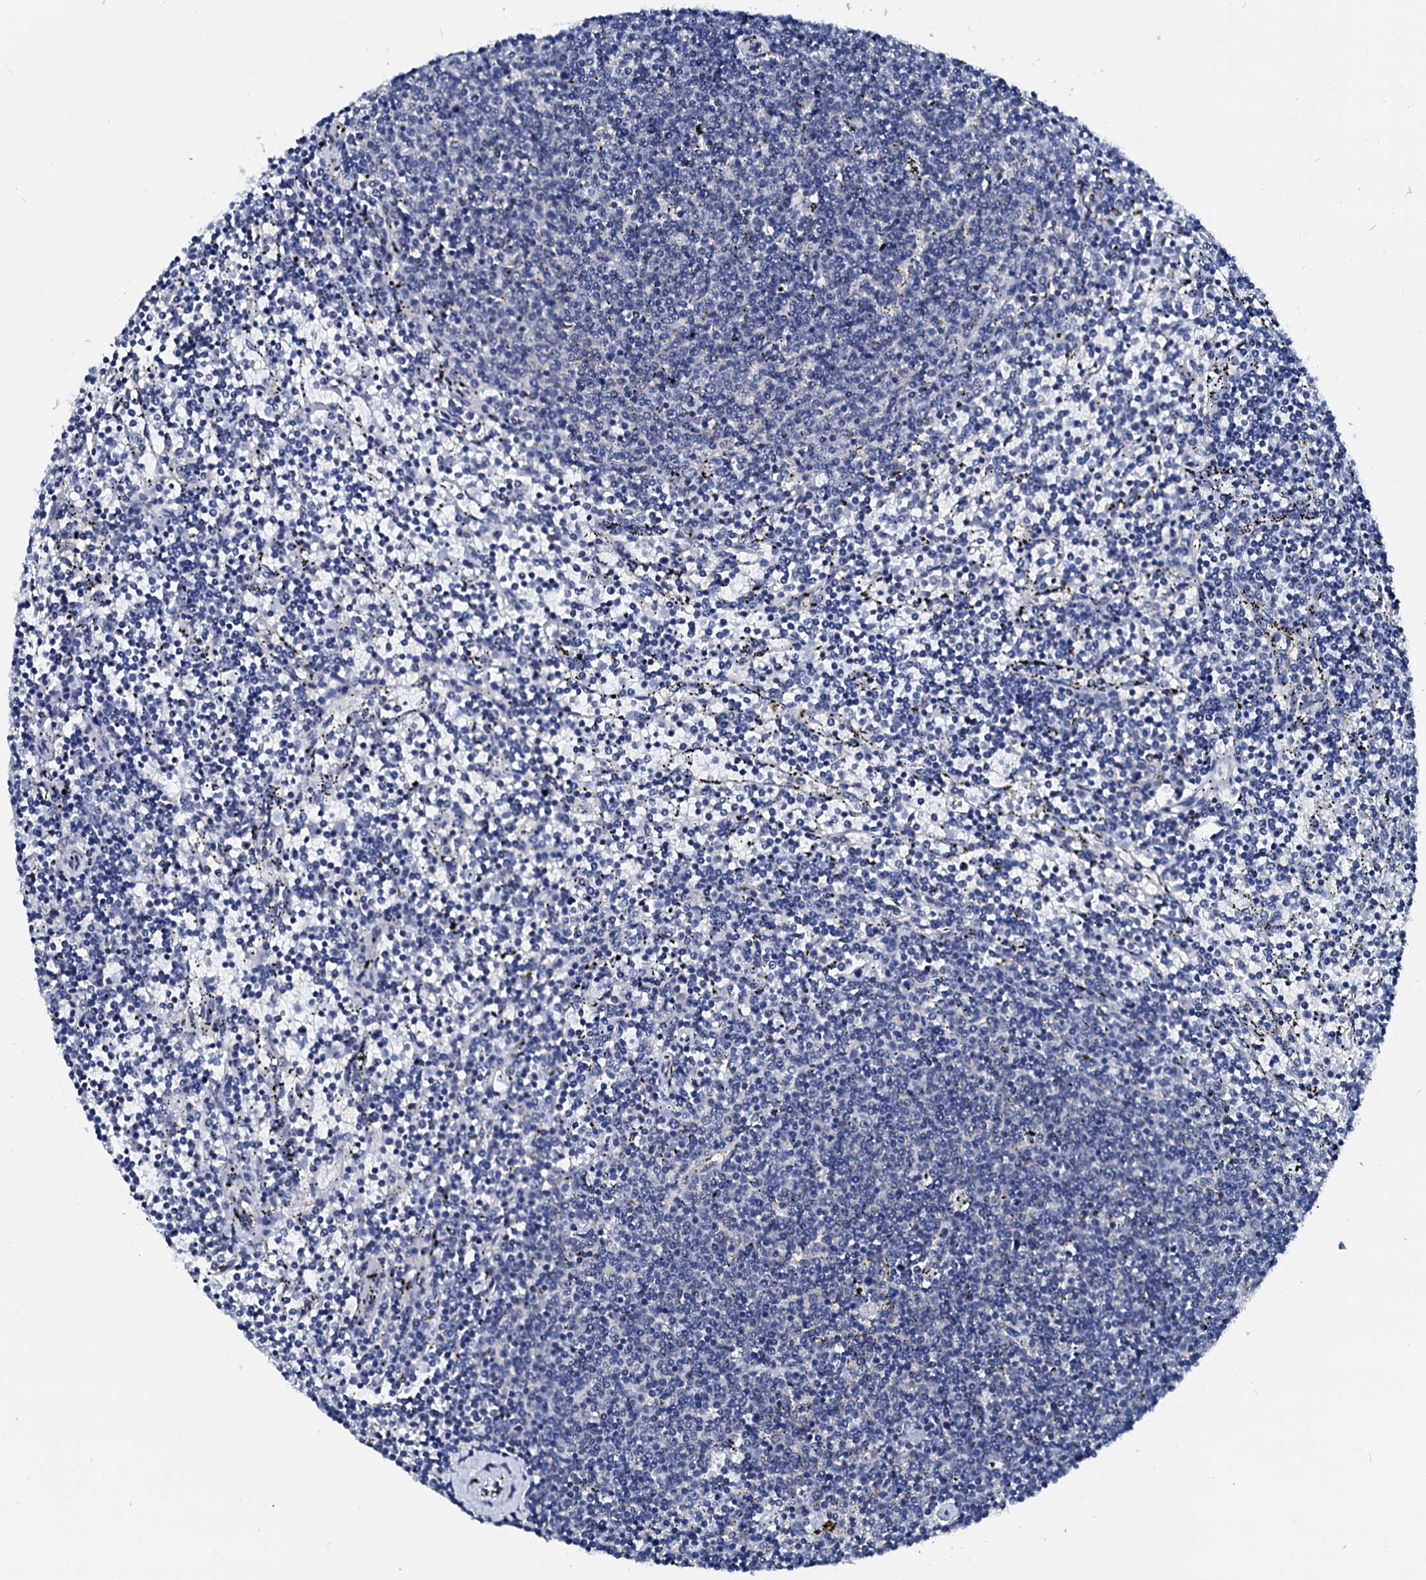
{"staining": {"intensity": "negative", "quantity": "none", "location": "none"}, "tissue": "lymphoma", "cell_type": "Tumor cells", "image_type": "cancer", "snomed": [{"axis": "morphology", "description": "Malignant lymphoma, non-Hodgkin's type, Low grade"}, {"axis": "topography", "description": "Spleen"}], "caption": "Immunohistochemistry (IHC) image of lymphoma stained for a protein (brown), which exhibits no positivity in tumor cells.", "gene": "CSN2", "patient": {"sex": "female", "age": 50}}